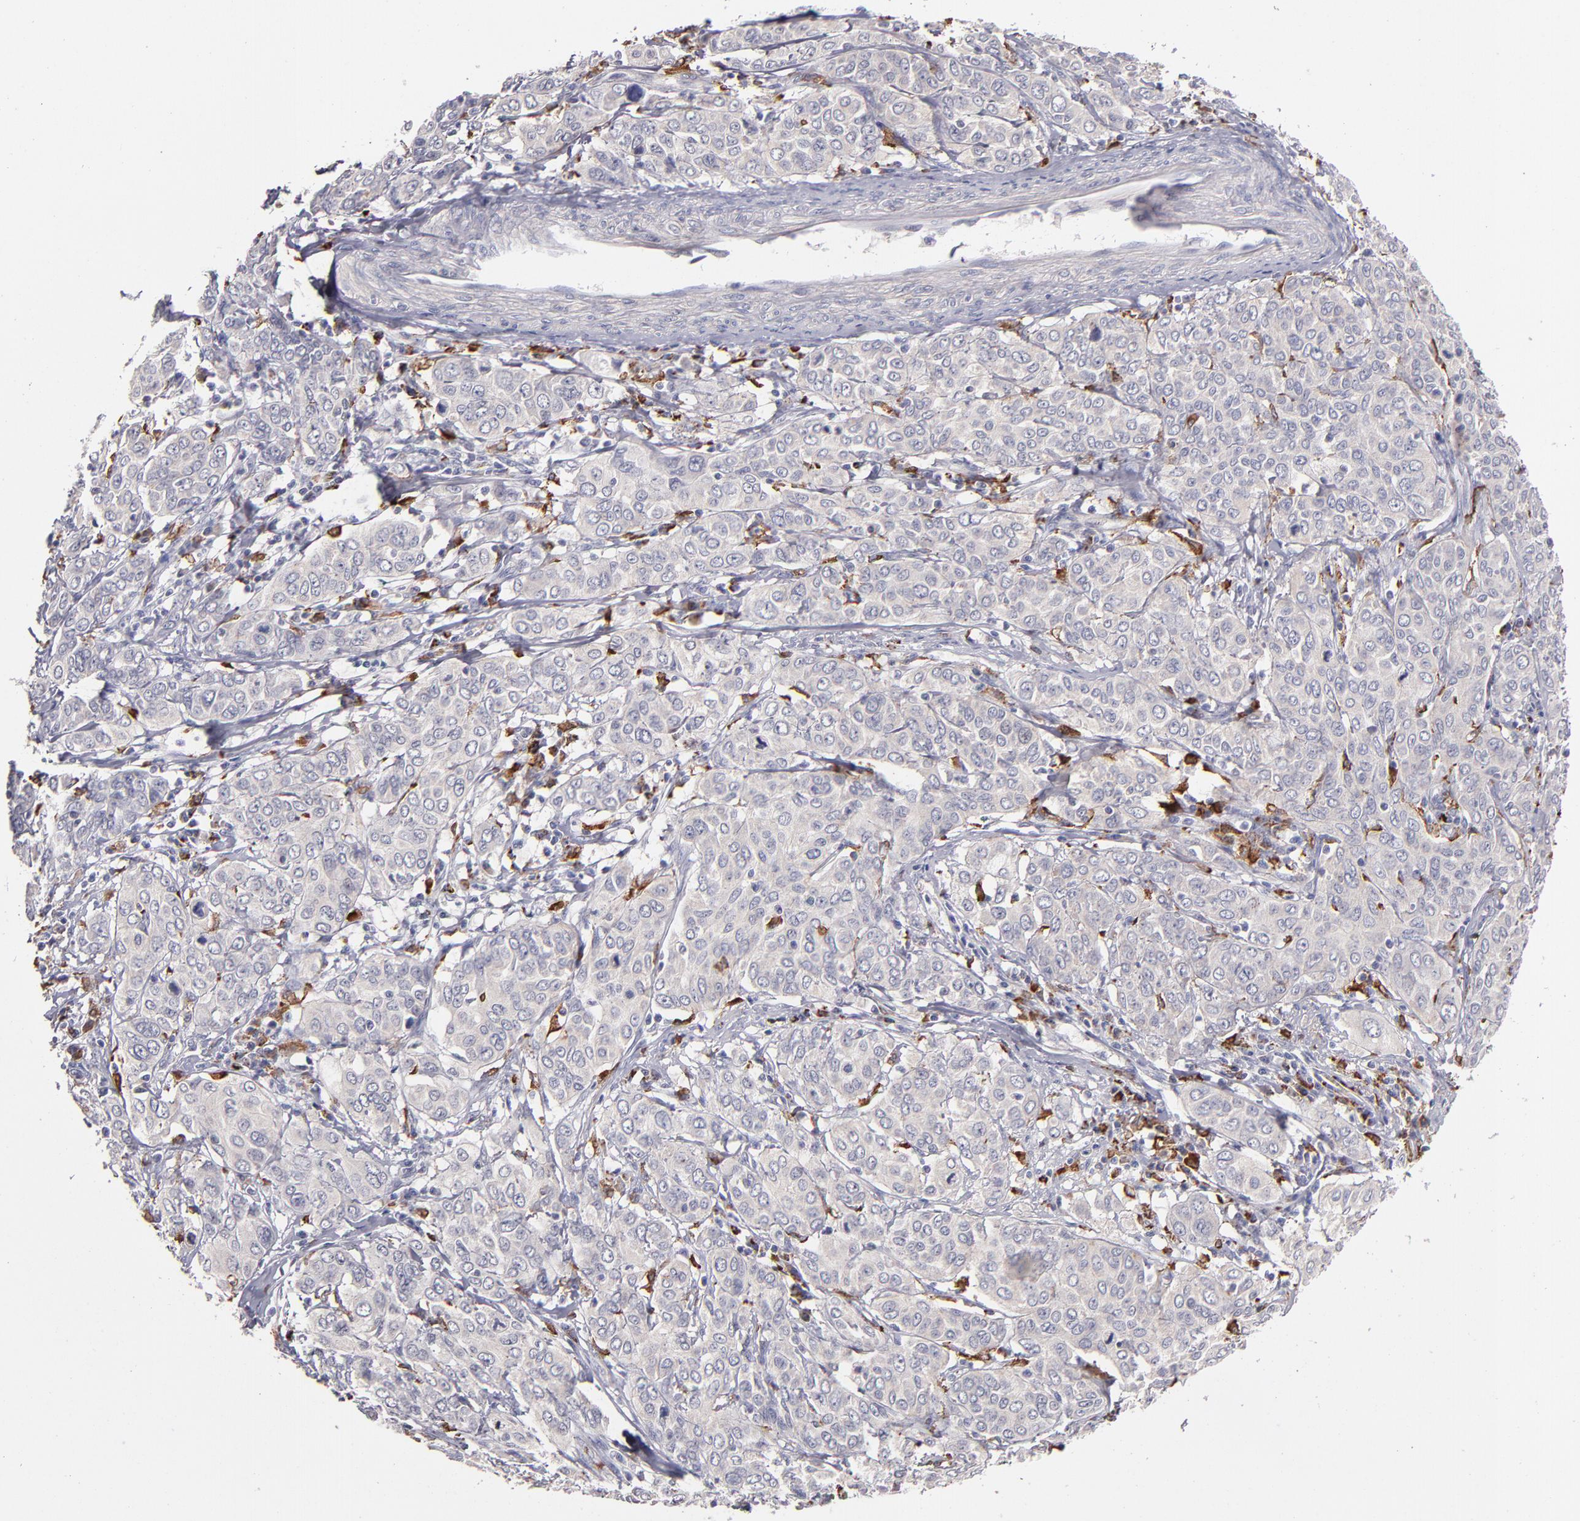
{"staining": {"intensity": "negative", "quantity": "none", "location": "none"}, "tissue": "cervical cancer", "cell_type": "Tumor cells", "image_type": "cancer", "snomed": [{"axis": "morphology", "description": "Squamous cell carcinoma, NOS"}, {"axis": "topography", "description": "Cervix"}], "caption": "This is a image of IHC staining of cervical cancer (squamous cell carcinoma), which shows no positivity in tumor cells. (DAB (3,3'-diaminobenzidine) immunohistochemistry with hematoxylin counter stain).", "gene": "GLDC", "patient": {"sex": "female", "age": 38}}